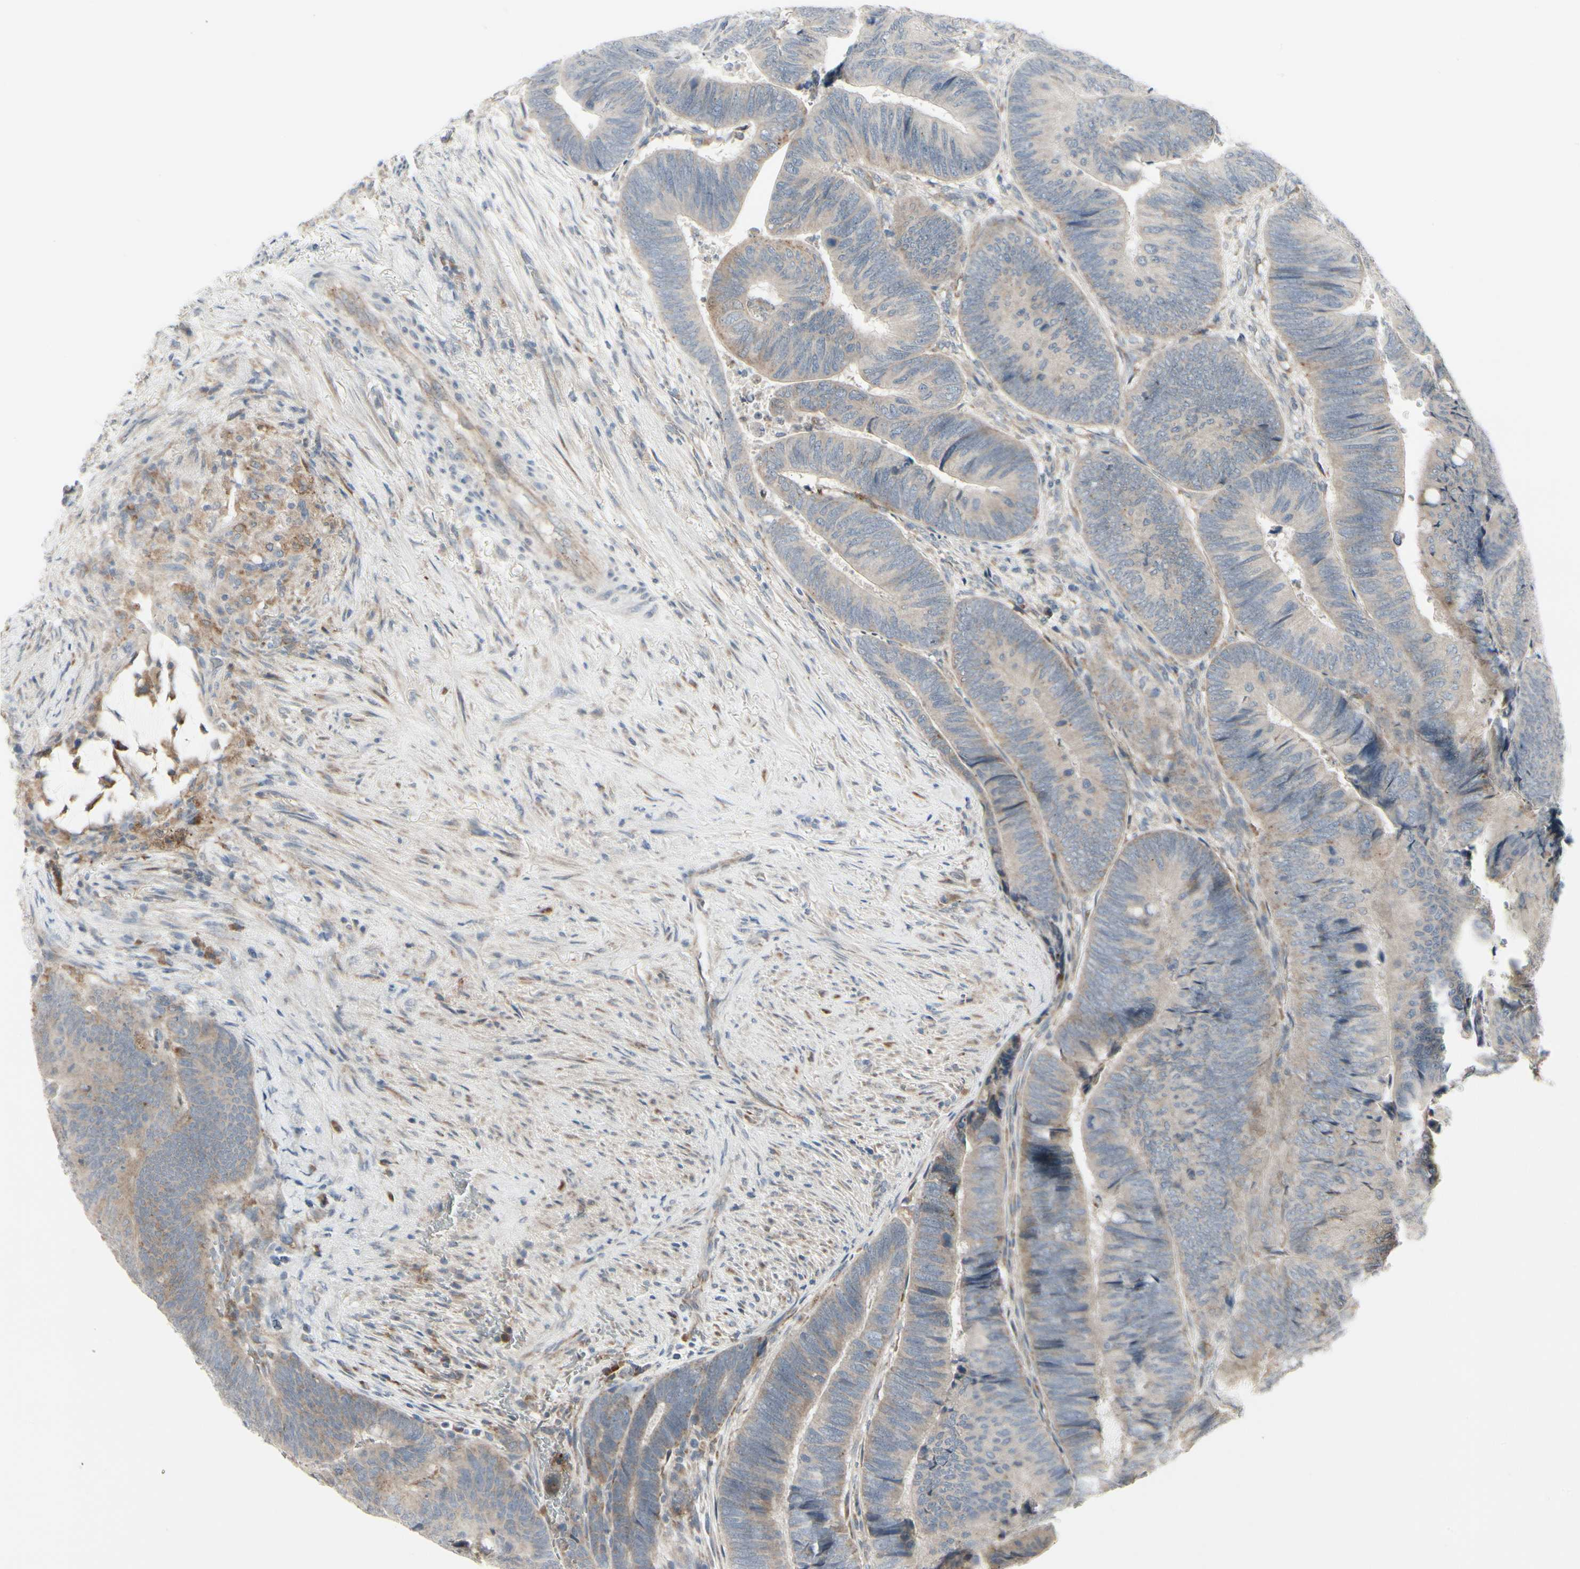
{"staining": {"intensity": "weak", "quantity": ">75%", "location": "cytoplasmic/membranous"}, "tissue": "colorectal cancer", "cell_type": "Tumor cells", "image_type": "cancer", "snomed": [{"axis": "morphology", "description": "Normal tissue, NOS"}, {"axis": "morphology", "description": "Adenocarcinoma, NOS"}, {"axis": "topography", "description": "Rectum"}, {"axis": "topography", "description": "Peripheral nerve tissue"}], "caption": "Approximately >75% of tumor cells in colorectal cancer (adenocarcinoma) show weak cytoplasmic/membranous protein staining as visualized by brown immunohistochemical staining.", "gene": "GRN", "patient": {"sex": "male", "age": 92}}